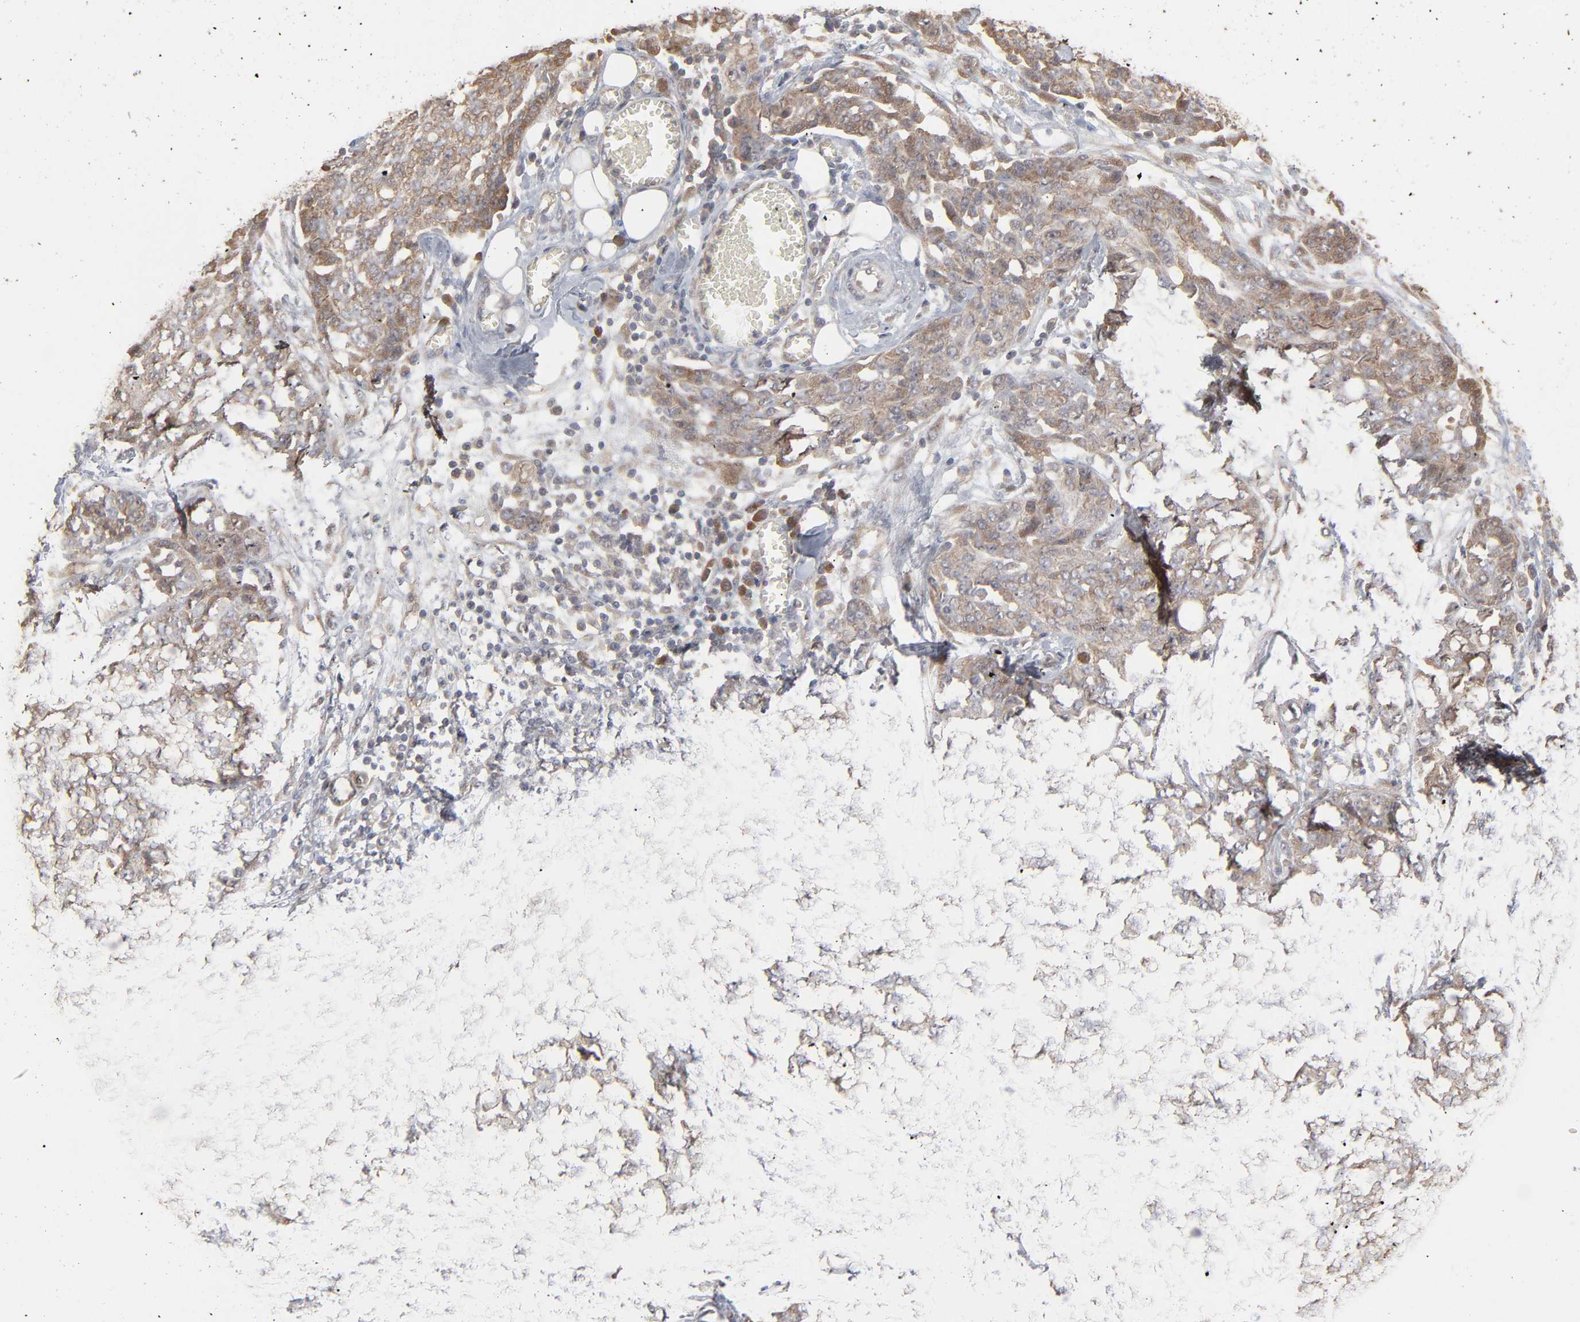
{"staining": {"intensity": "weak", "quantity": ">75%", "location": "cytoplasmic/membranous"}, "tissue": "ovarian cancer", "cell_type": "Tumor cells", "image_type": "cancer", "snomed": [{"axis": "morphology", "description": "Cystadenocarcinoma, serous, NOS"}, {"axis": "topography", "description": "Soft tissue"}, {"axis": "topography", "description": "Ovary"}], "caption": "A photomicrograph of human ovarian cancer (serous cystadenocarcinoma) stained for a protein demonstrates weak cytoplasmic/membranous brown staining in tumor cells. (brown staining indicates protein expression, while blue staining denotes nuclei).", "gene": "SCFD1", "patient": {"sex": "female", "age": 57}}